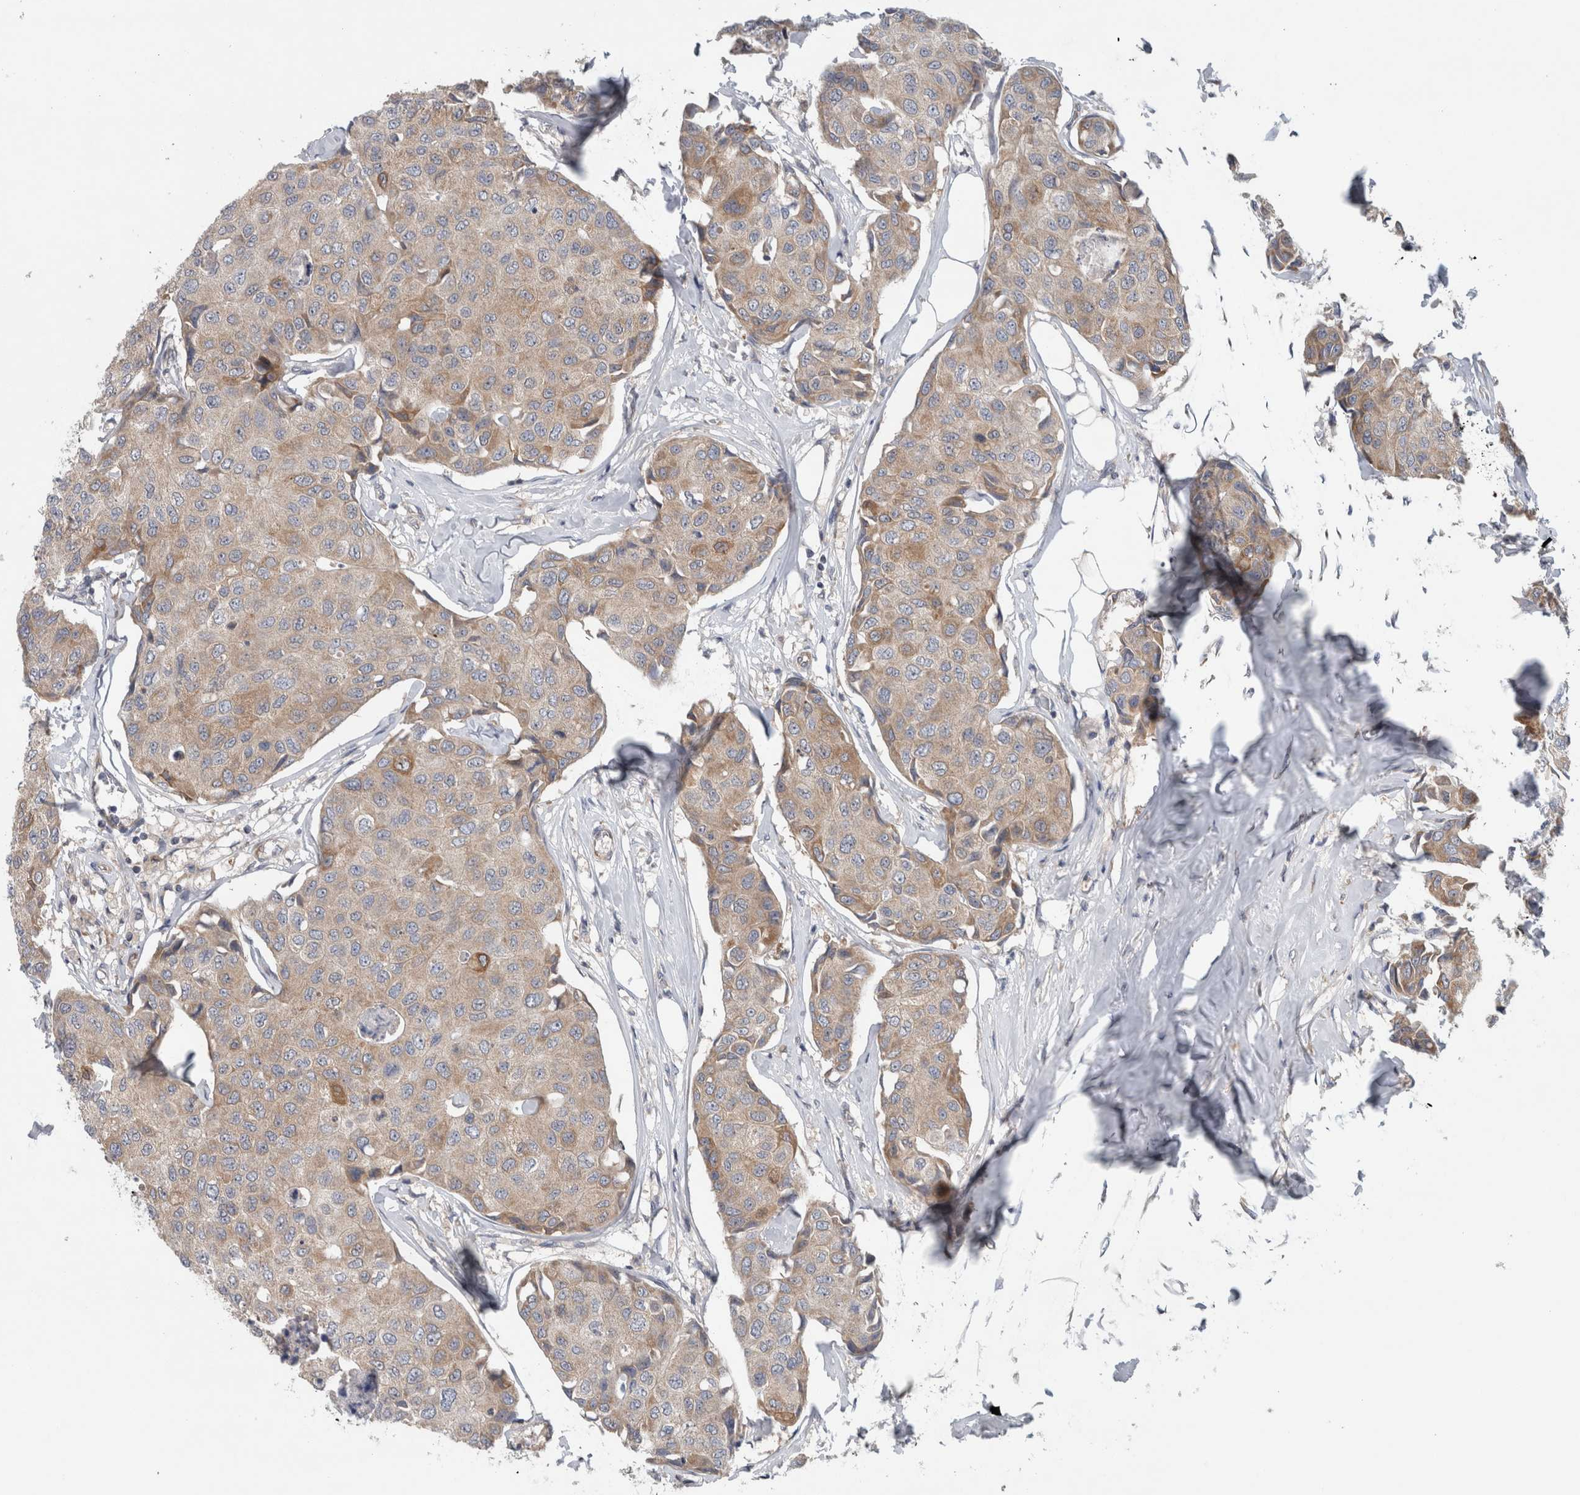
{"staining": {"intensity": "weak", "quantity": "<25%", "location": "cytoplasmic/membranous"}, "tissue": "breast cancer", "cell_type": "Tumor cells", "image_type": "cancer", "snomed": [{"axis": "morphology", "description": "Duct carcinoma"}, {"axis": "topography", "description": "Breast"}], "caption": "A high-resolution histopathology image shows immunohistochemistry staining of breast cancer, which reveals no significant positivity in tumor cells. (DAB immunohistochemistry (IHC) visualized using brightfield microscopy, high magnification).", "gene": "PDCD2", "patient": {"sex": "female", "age": 80}}